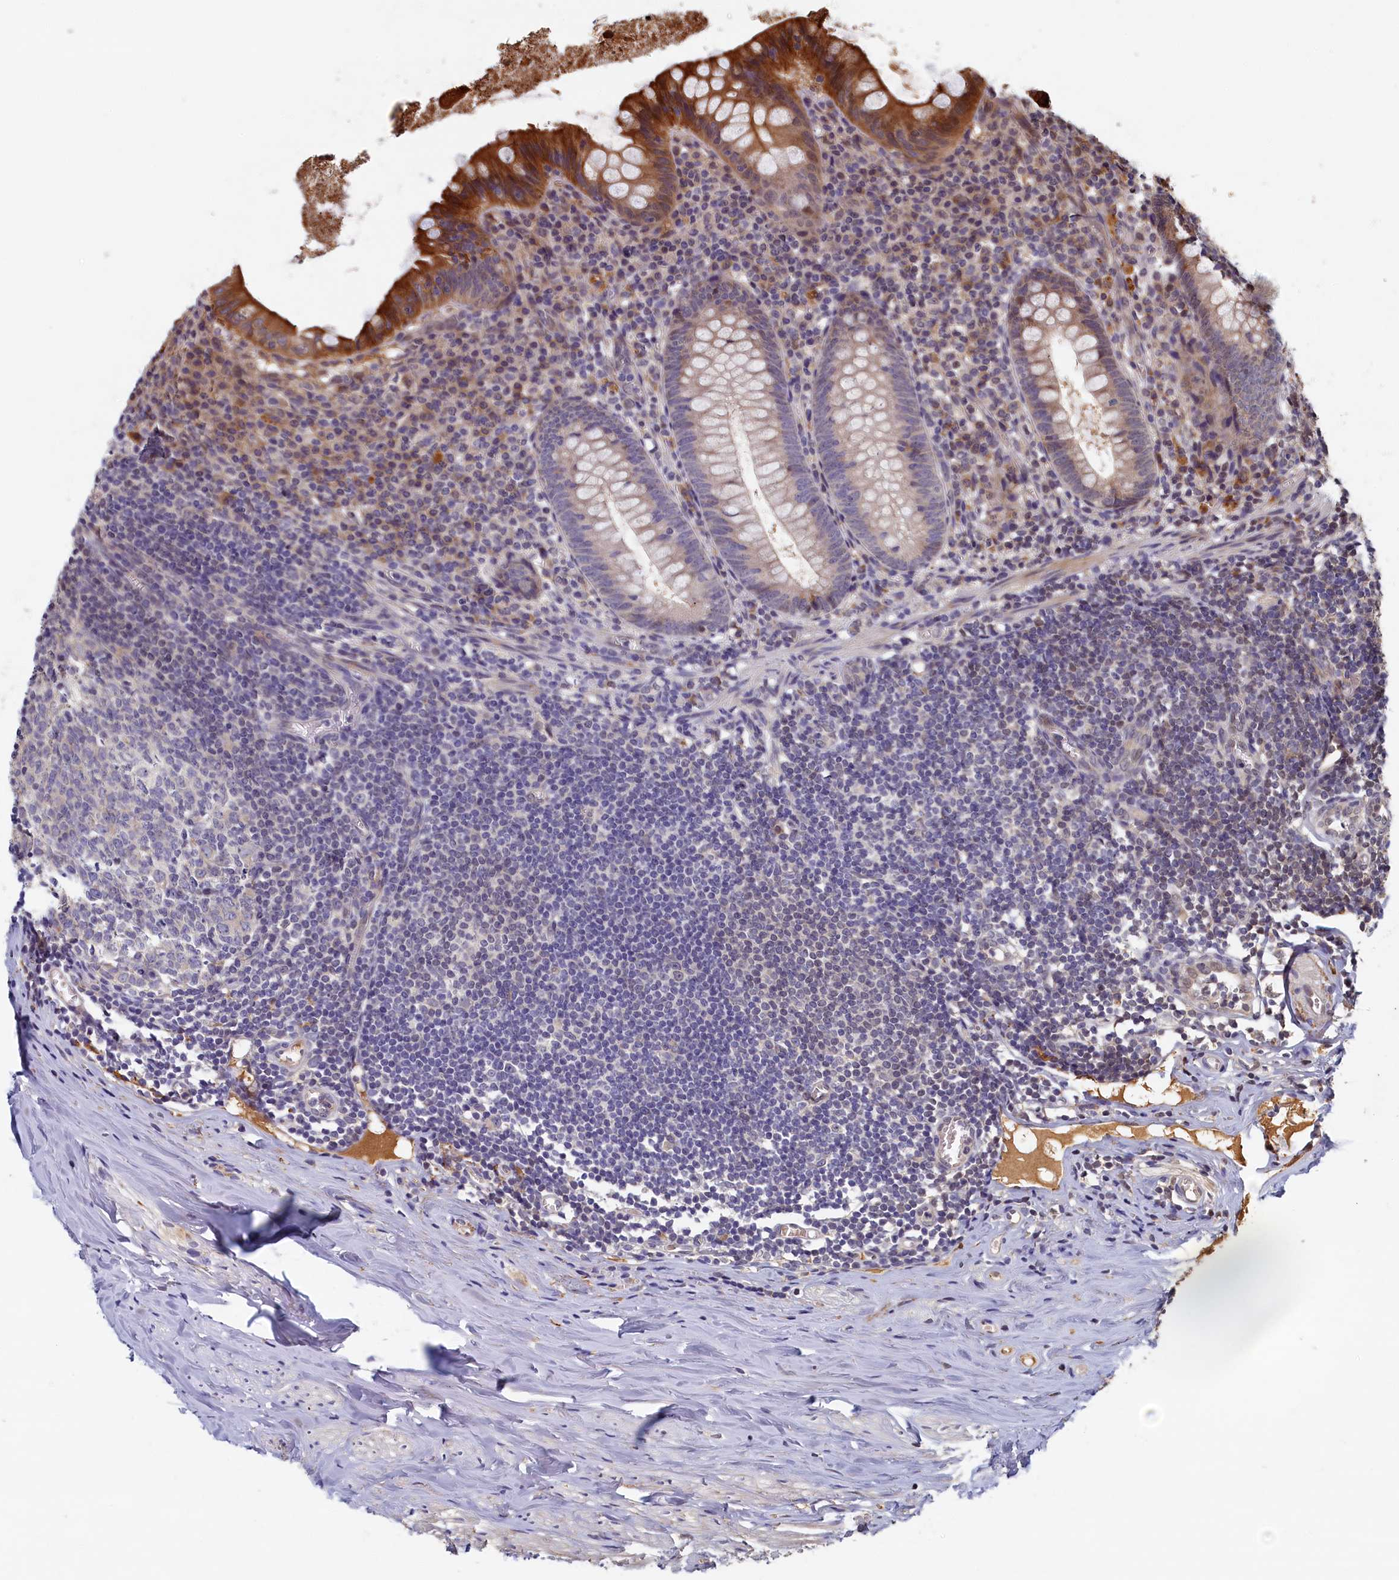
{"staining": {"intensity": "strong", "quantity": "<25%", "location": "cytoplasmic/membranous"}, "tissue": "appendix", "cell_type": "Glandular cells", "image_type": "normal", "snomed": [{"axis": "morphology", "description": "Normal tissue, NOS"}, {"axis": "topography", "description": "Appendix"}], "caption": "Immunohistochemistry (DAB) staining of unremarkable appendix displays strong cytoplasmic/membranous protein staining in approximately <25% of glandular cells.", "gene": "LCMT2", "patient": {"sex": "female", "age": 51}}